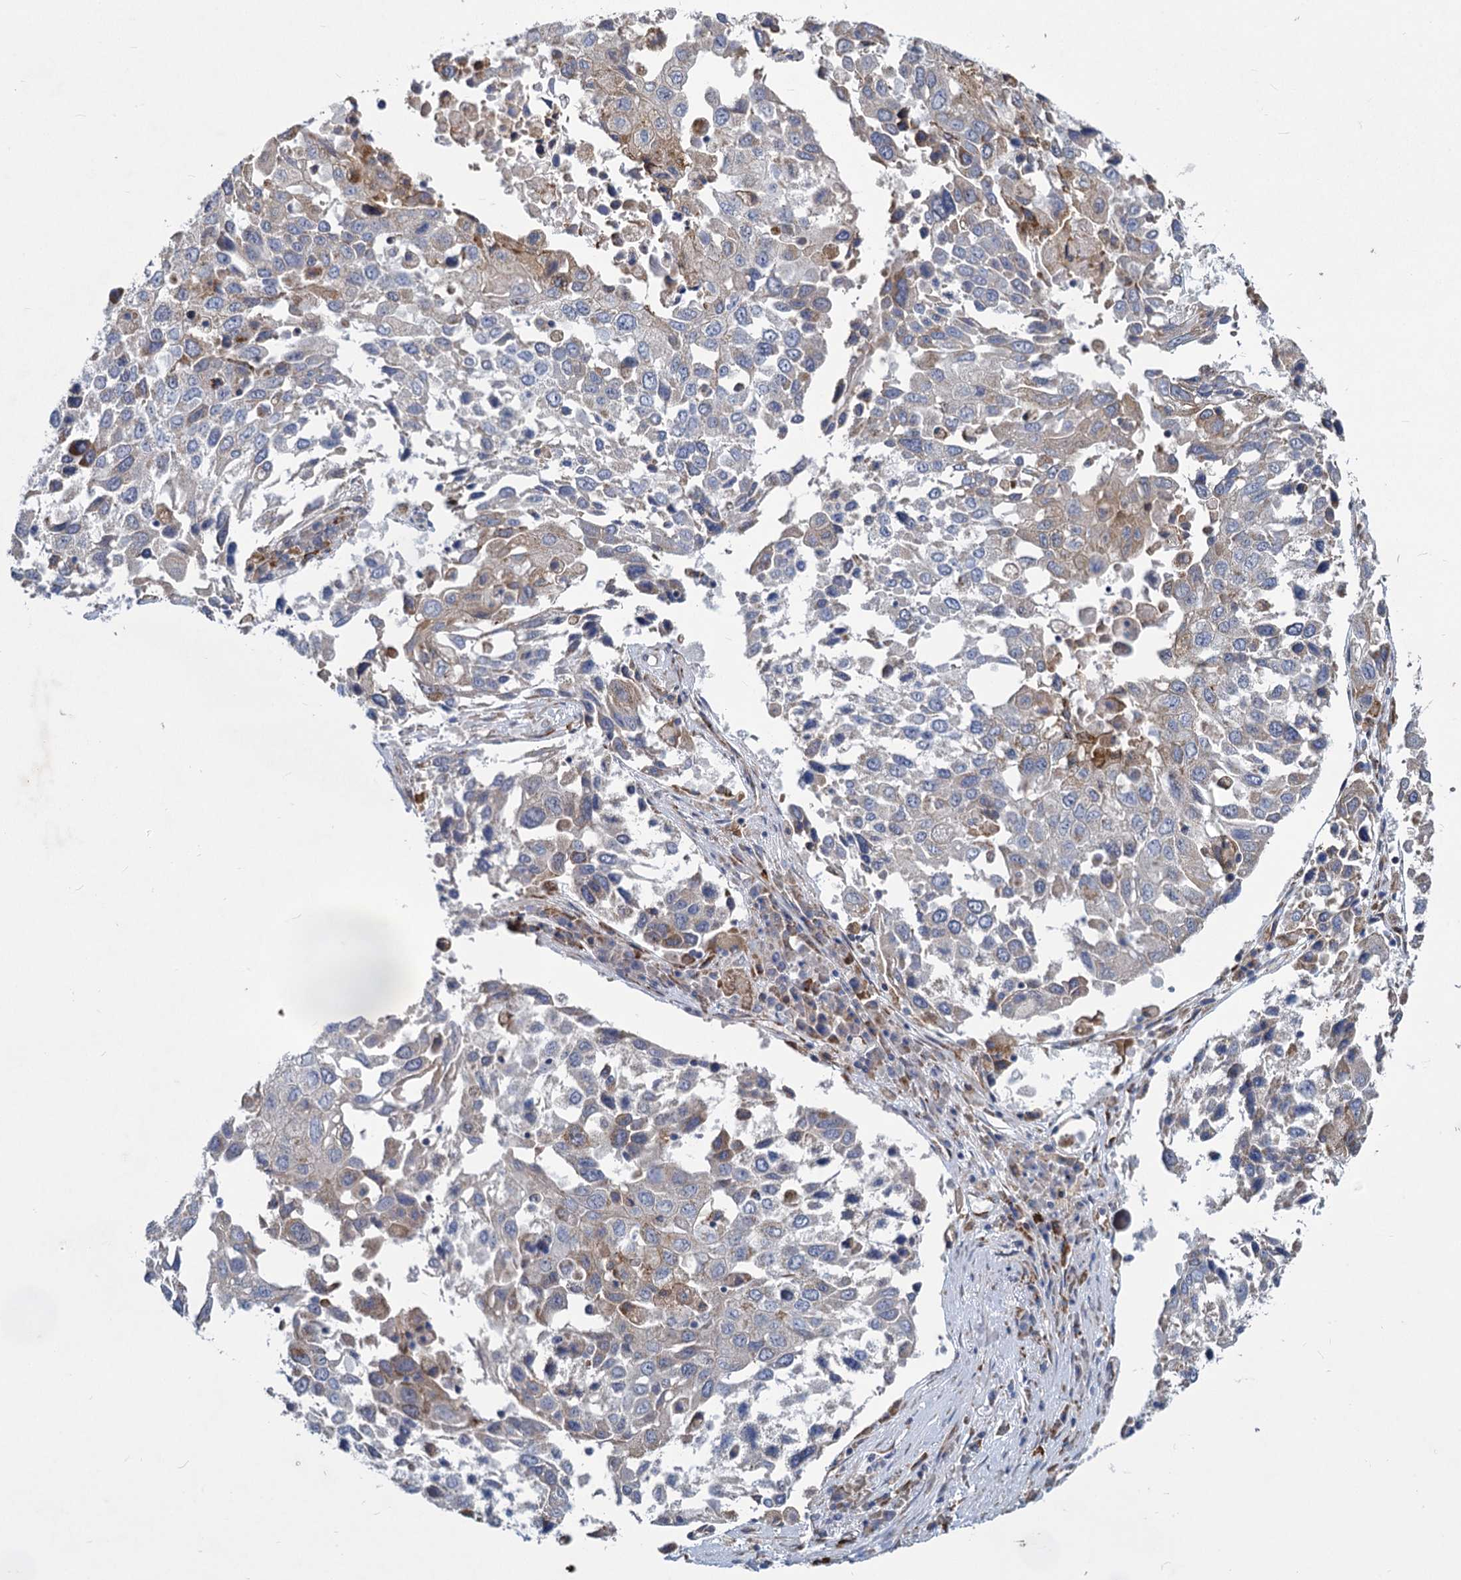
{"staining": {"intensity": "weak", "quantity": "<25%", "location": "cytoplasmic/membranous"}, "tissue": "lung cancer", "cell_type": "Tumor cells", "image_type": "cancer", "snomed": [{"axis": "morphology", "description": "Squamous cell carcinoma, NOS"}, {"axis": "topography", "description": "Lung"}], "caption": "The micrograph exhibits no staining of tumor cells in squamous cell carcinoma (lung).", "gene": "PRSS35", "patient": {"sex": "male", "age": 65}}